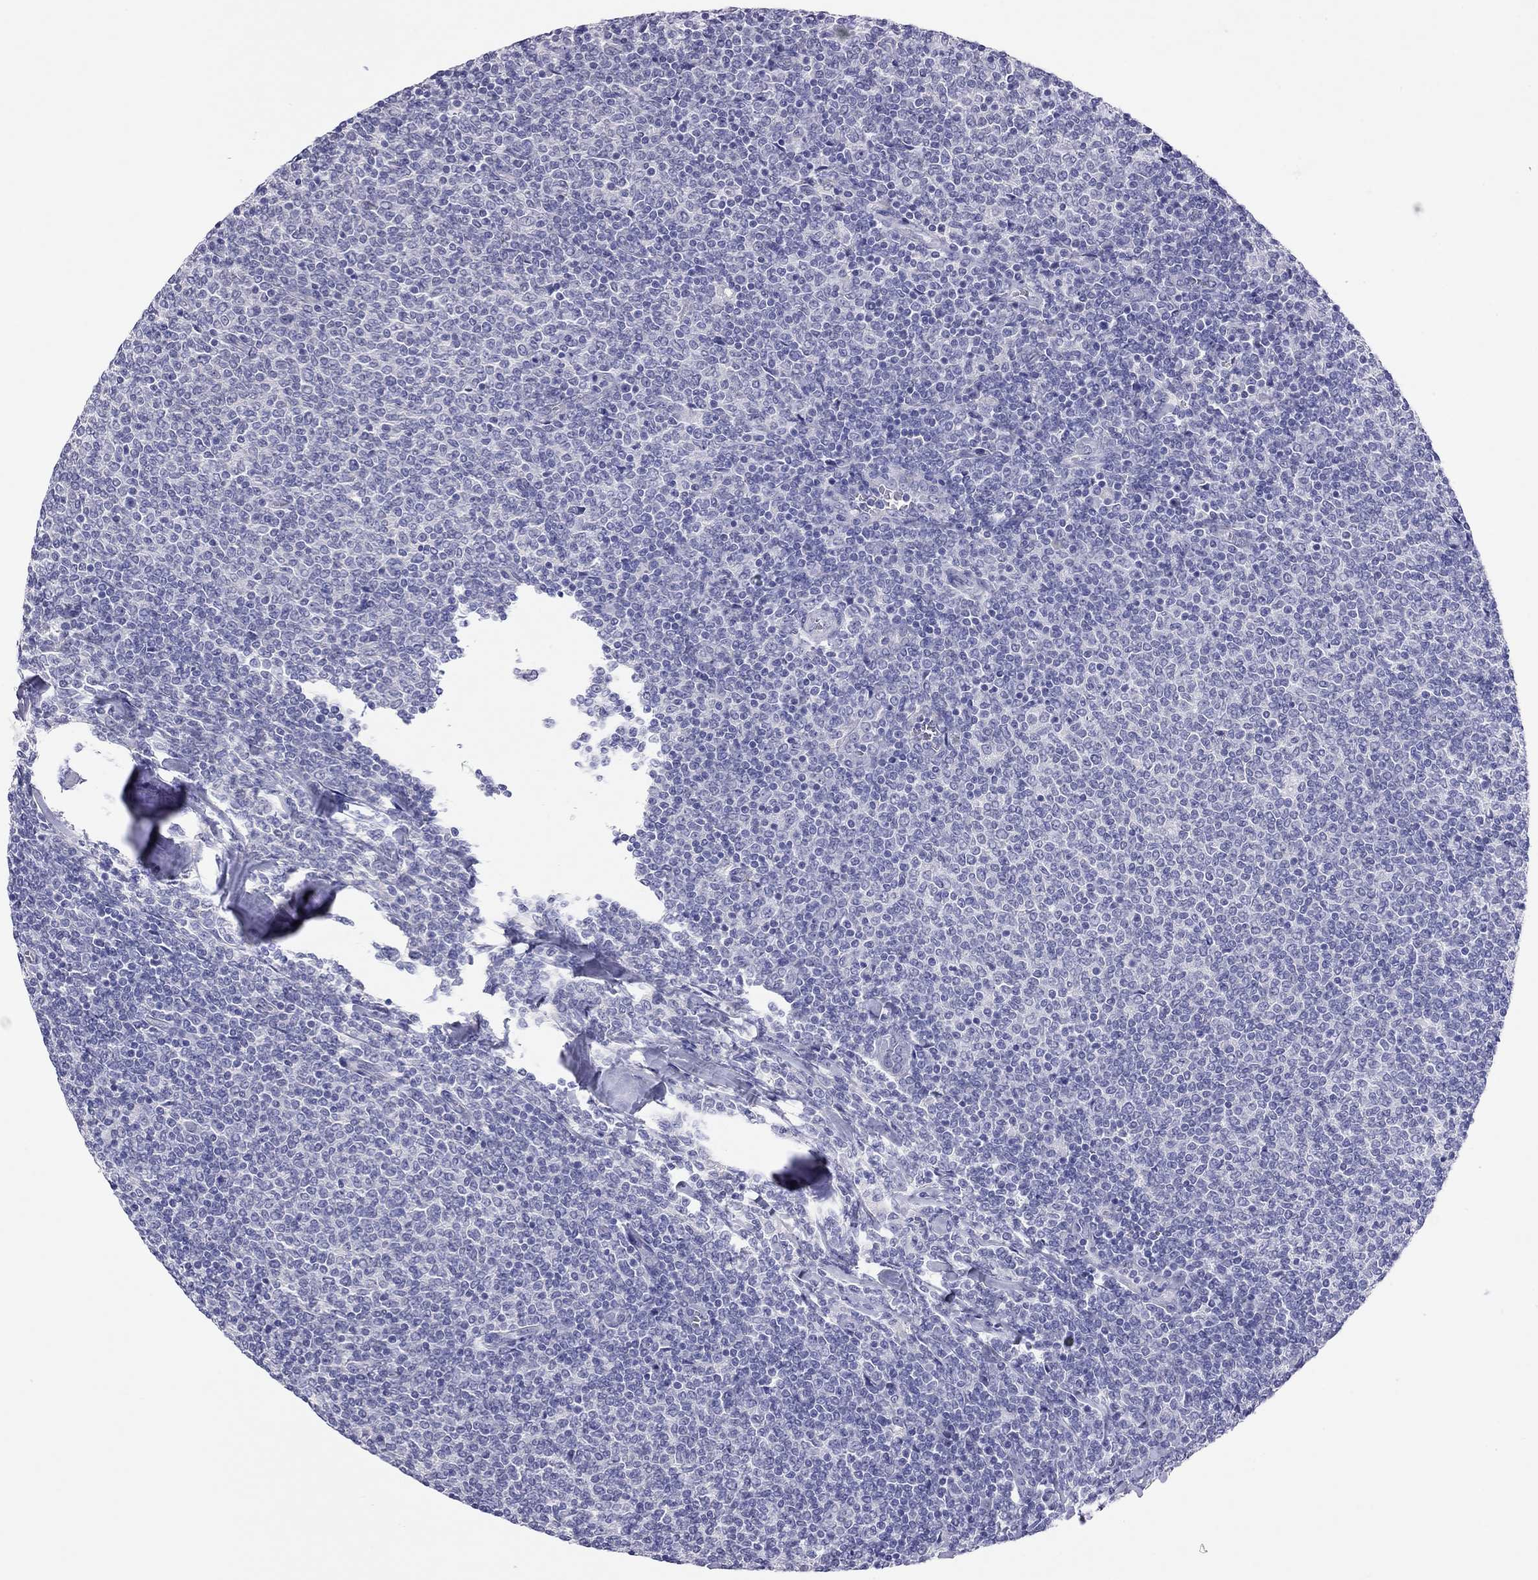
{"staining": {"intensity": "negative", "quantity": "none", "location": "none"}, "tissue": "lymphoma", "cell_type": "Tumor cells", "image_type": "cancer", "snomed": [{"axis": "morphology", "description": "Malignant lymphoma, non-Hodgkin's type, Low grade"}, {"axis": "topography", "description": "Lymph node"}], "caption": "A high-resolution image shows IHC staining of malignant lymphoma, non-Hodgkin's type (low-grade), which reveals no significant expression in tumor cells. (Immunohistochemistry (ihc), brightfield microscopy, high magnification).", "gene": "CAPNS2", "patient": {"sex": "male", "age": 52}}